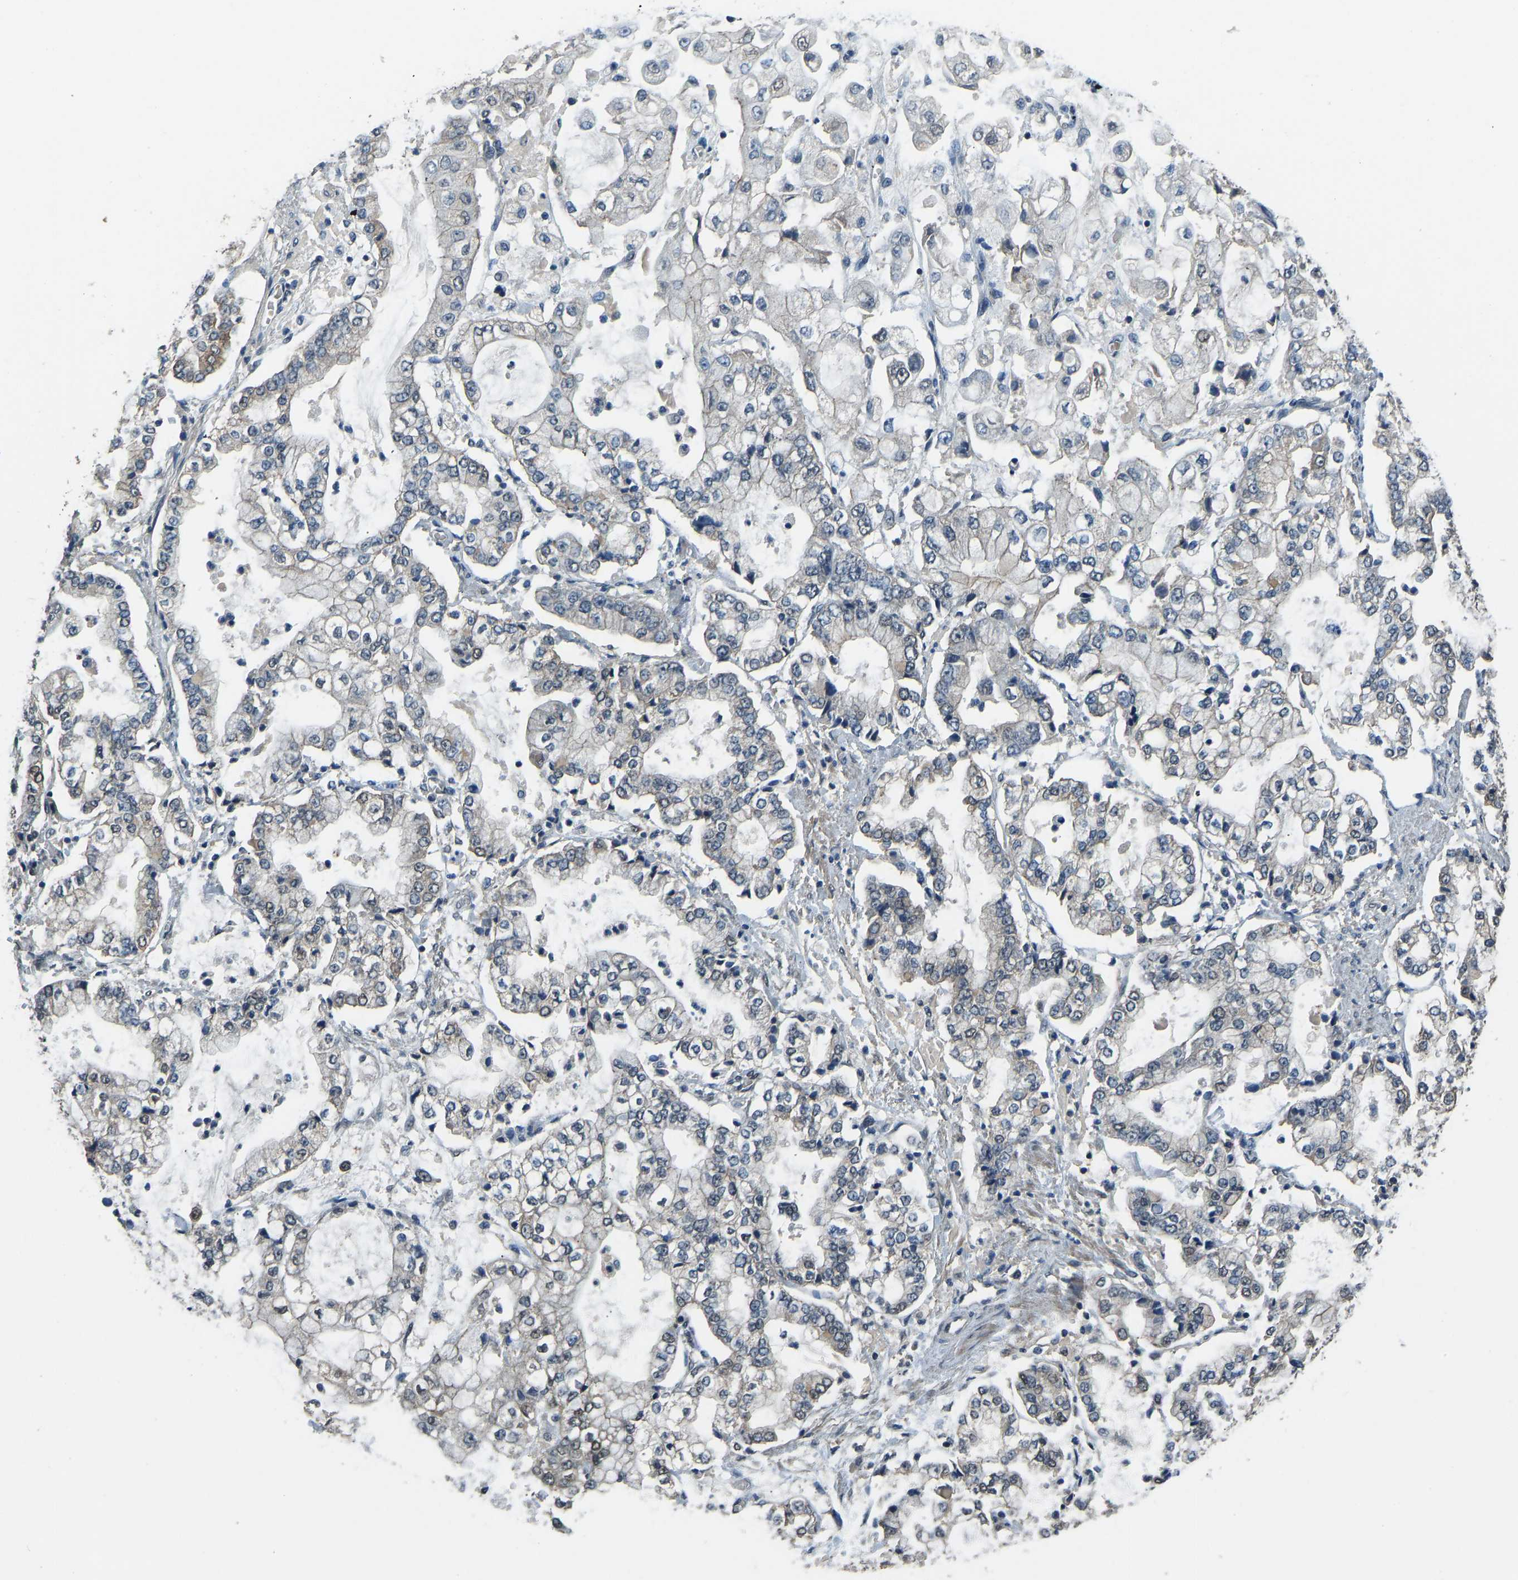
{"staining": {"intensity": "negative", "quantity": "none", "location": "none"}, "tissue": "stomach cancer", "cell_type": "Tumor cells", "image_type": "cancer", "snomed": [{"axis": "morphology", "description": "Adenocarcinoma, NOS"}, {"axis": "topography", "description": "Stomach"}], "caption": "Tumor cells are negative for brown protein staining in stomach cancer.", "gene": "TOX4", "patient": {"sex": "male", "age": 76}}